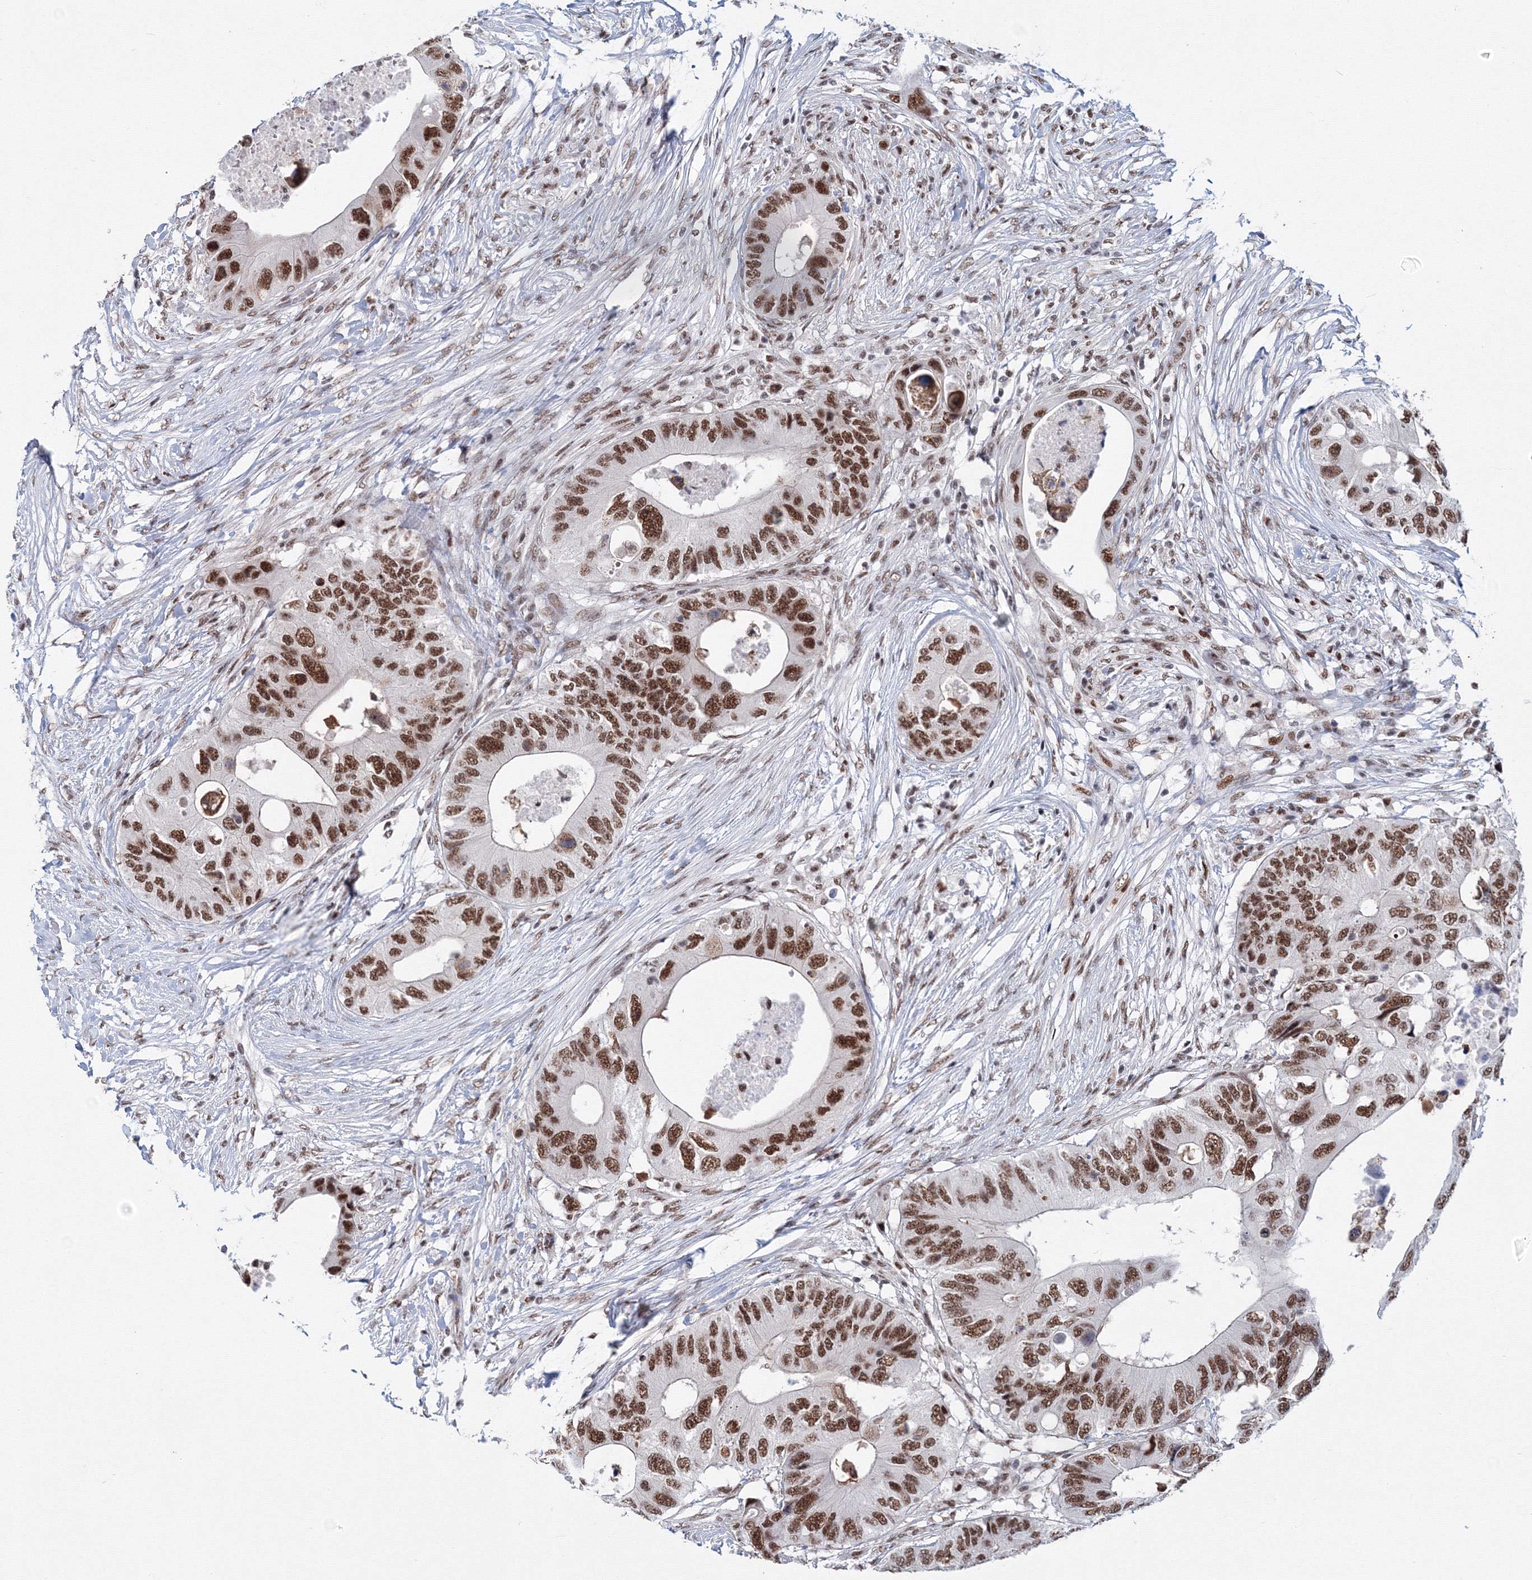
{"staining": {"intensity": "strong", "quantity": ">75%", "location": "nuclear"}, "tissue": "colorectal cancer", "cell_type": "Tumor cells", "image_type": "cancer", "snomed": [{"axis": "morphology", "description": "Adenocarcinoma, NOS"}, {"axis": "topography", "description": "Colon"}], "caption": "The micrograph exhibits a brown stain indicating the presence of a protein in the nuclear of tumor cells in colorectal cancer (adenocarcinoma). (IHC, brightfield microscopy, high magnification).", "gene": "SF3B6", "patient": {"sex": "male", "age": 71}}